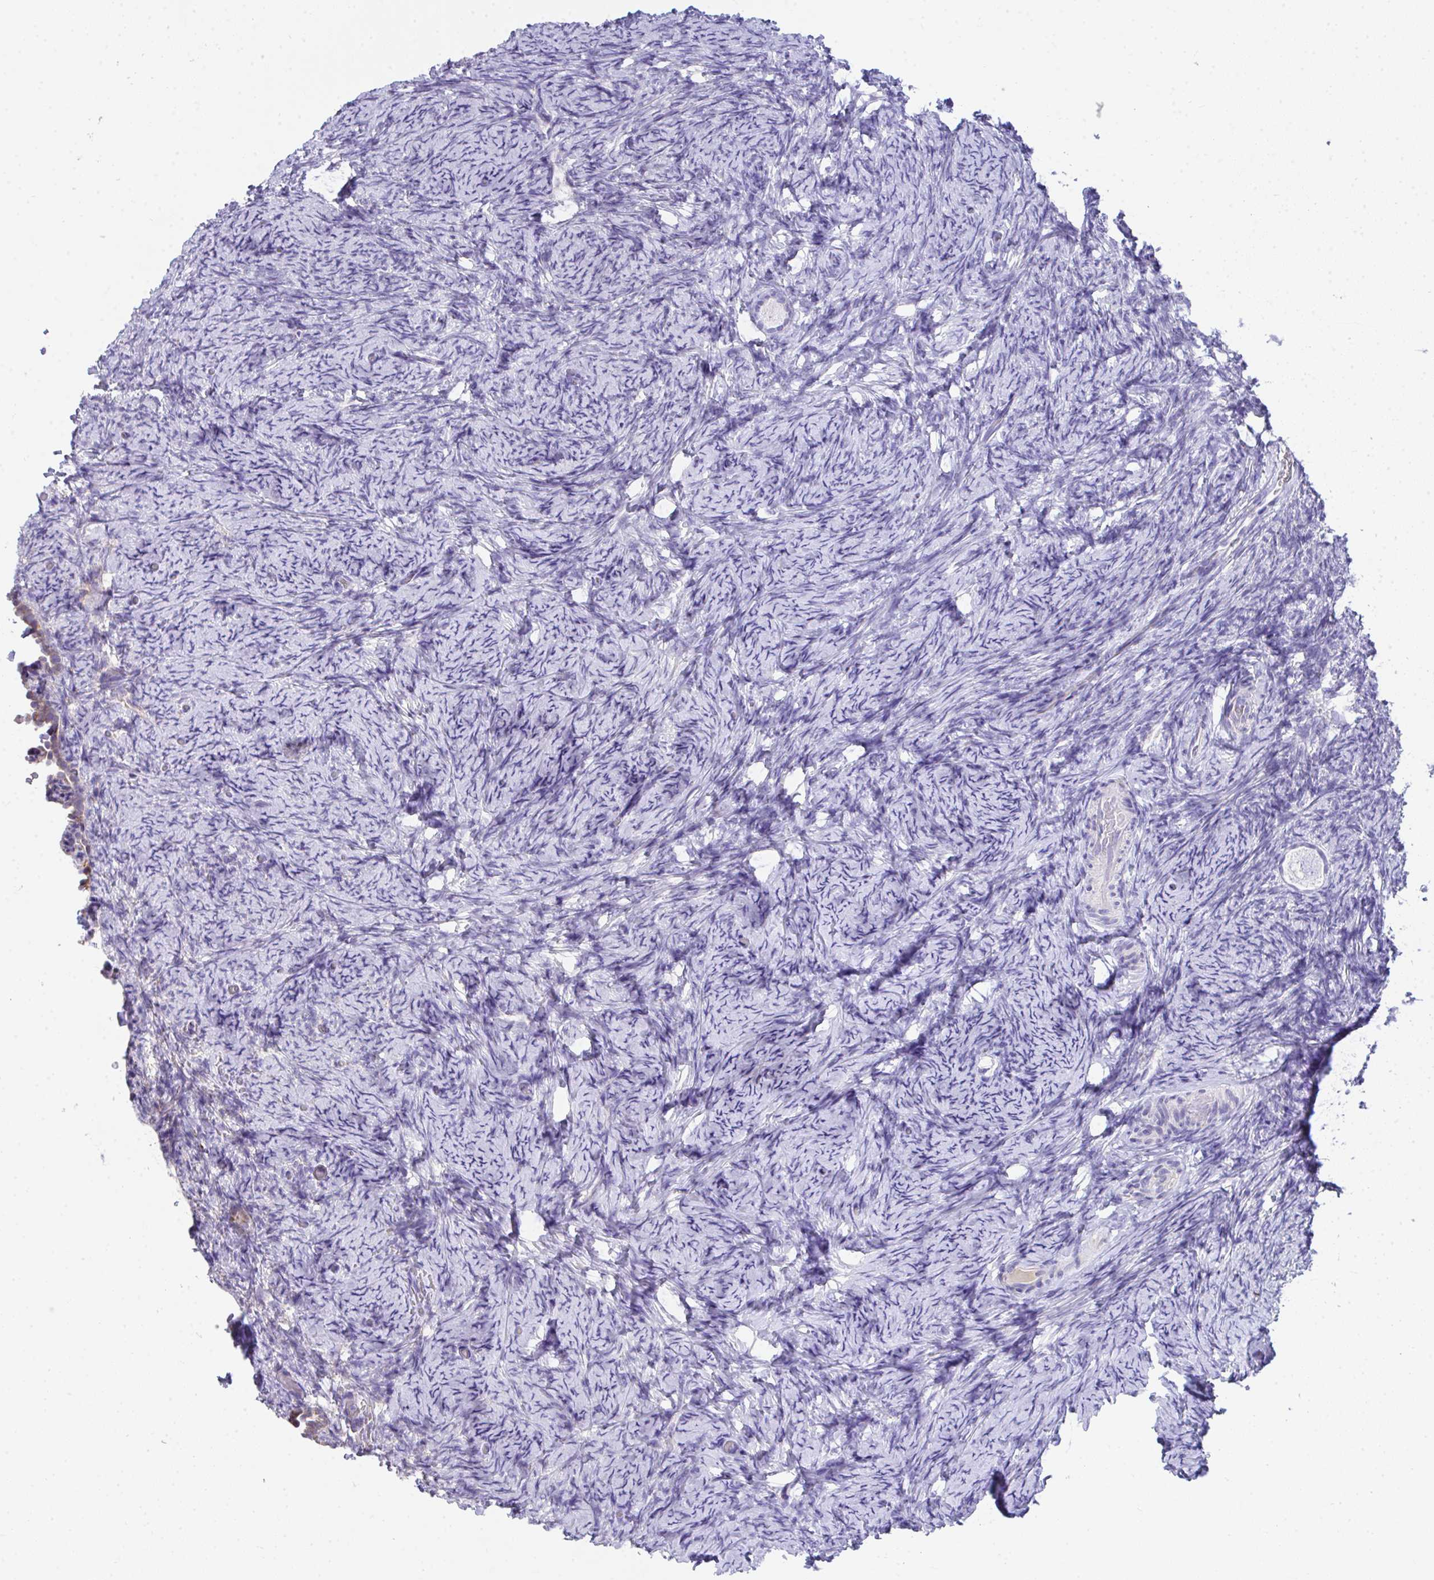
{"staining": {"intensity": "negative", "quantity": "none", "location": "none"}, "tissue": "ovary", "cell_type": "Follicle cells", "image_type": "normal", "snomed": [{"axis": "morphology", "description": "Normal tissue, NOS"}, {"axis": "topography", "description": "Ovary"}], "caption": "Follicle cells show no significant staining in normal ovary. (Stains: DAB (3,3'-diaminobenzidine) immunohistochemistry with hematoxylin counter stain, Microscopy: brightfield microscopy at high magnification).", "gene": "COA5", "patient": {"sex": "female", "age": 34}}